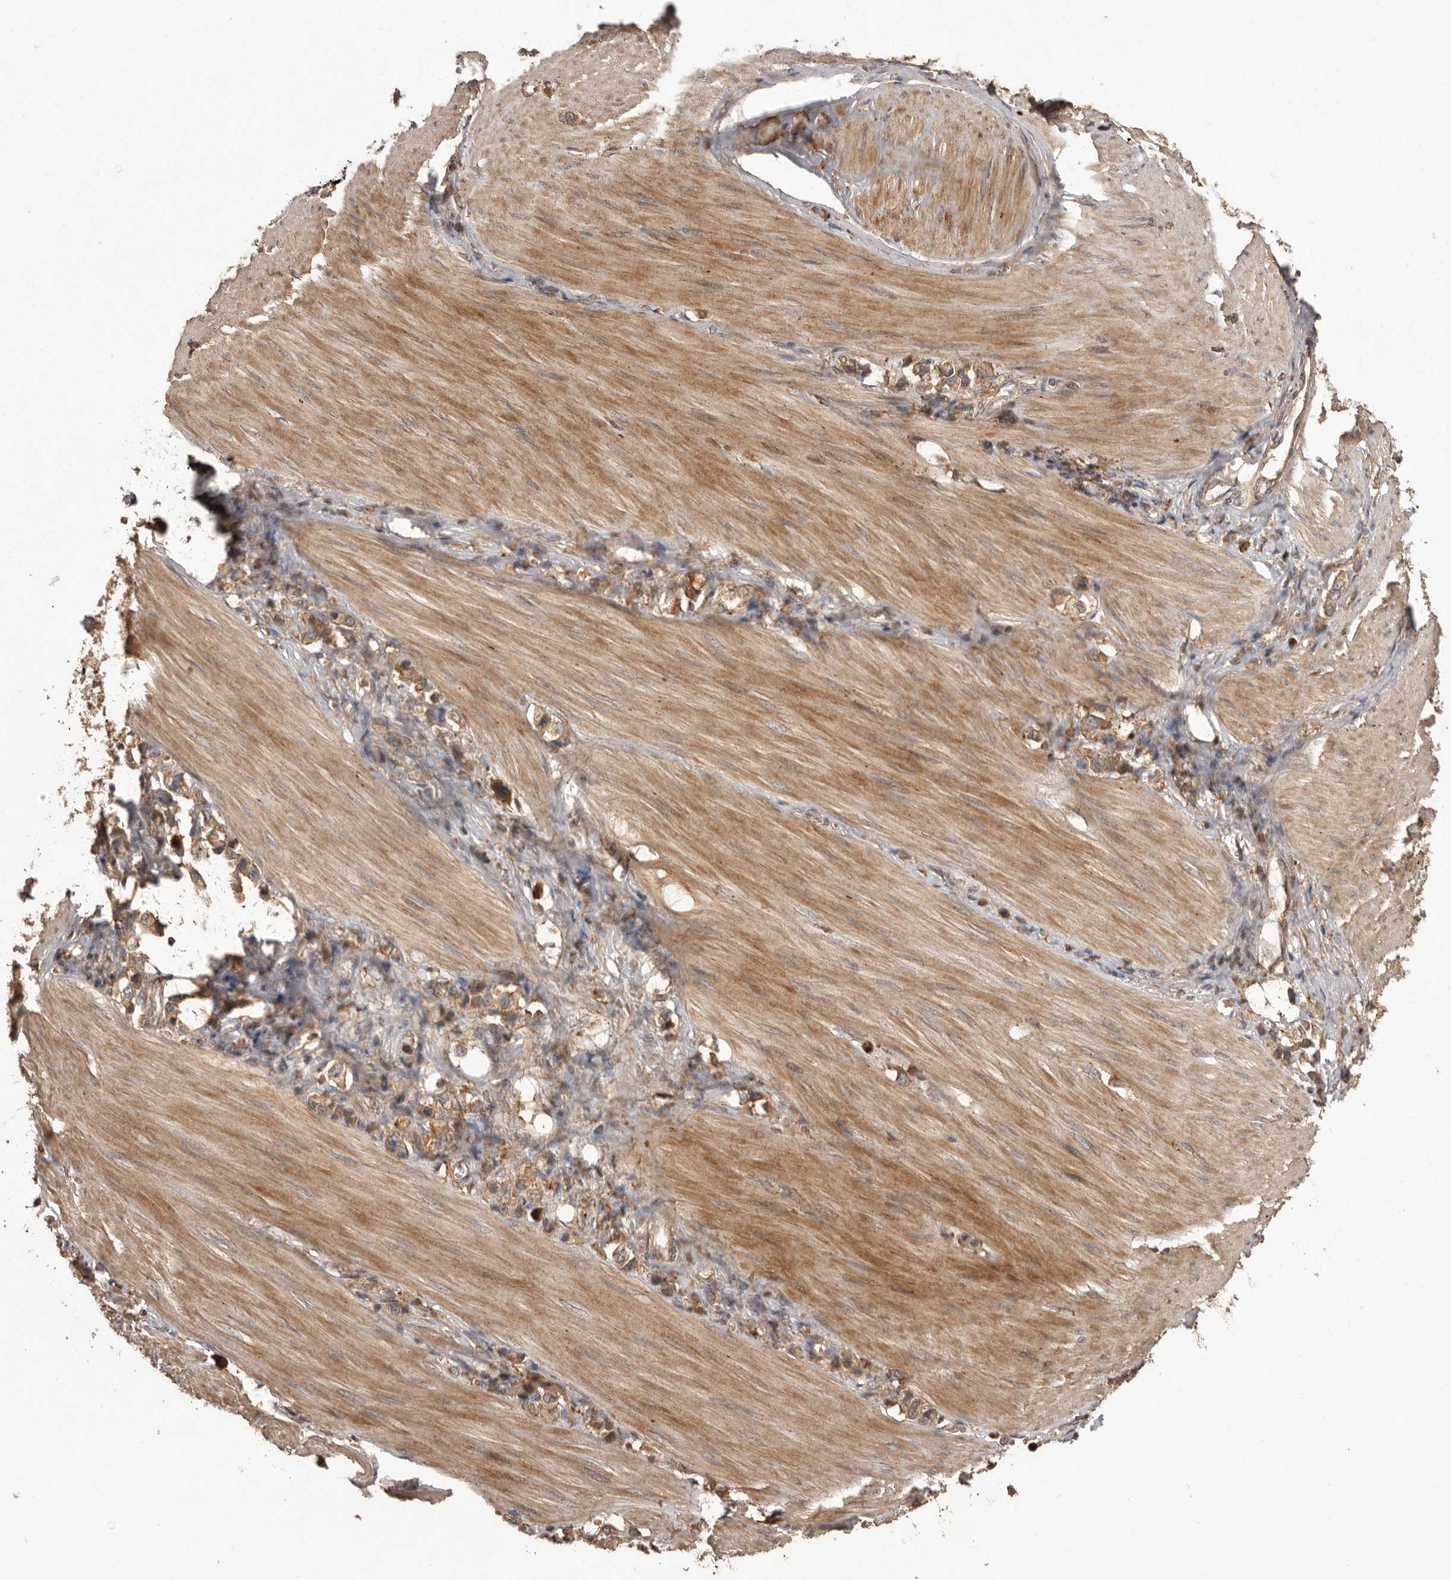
{"staining": {"intensity": "moderate", "quantity": ">75%", "location": "cytoplasmic/membranous"}, "tissue": "stomach cancer", "cell_type": "Tumor cells", "image_type": "cancer", "snomed": [{"axis": "morphology", "description": "Adenocarcinoma, NOS"}, {"axis": "topography", "description": "Stomach"}], "caption": "Stomach cancer stained with a brown dye exhibits moderate cytoplasmic/membranous positive positivity in approximately >75% of tumor cells.", "gene": "SLC22A3", "patient": {"sex": "female", "age": 65}}